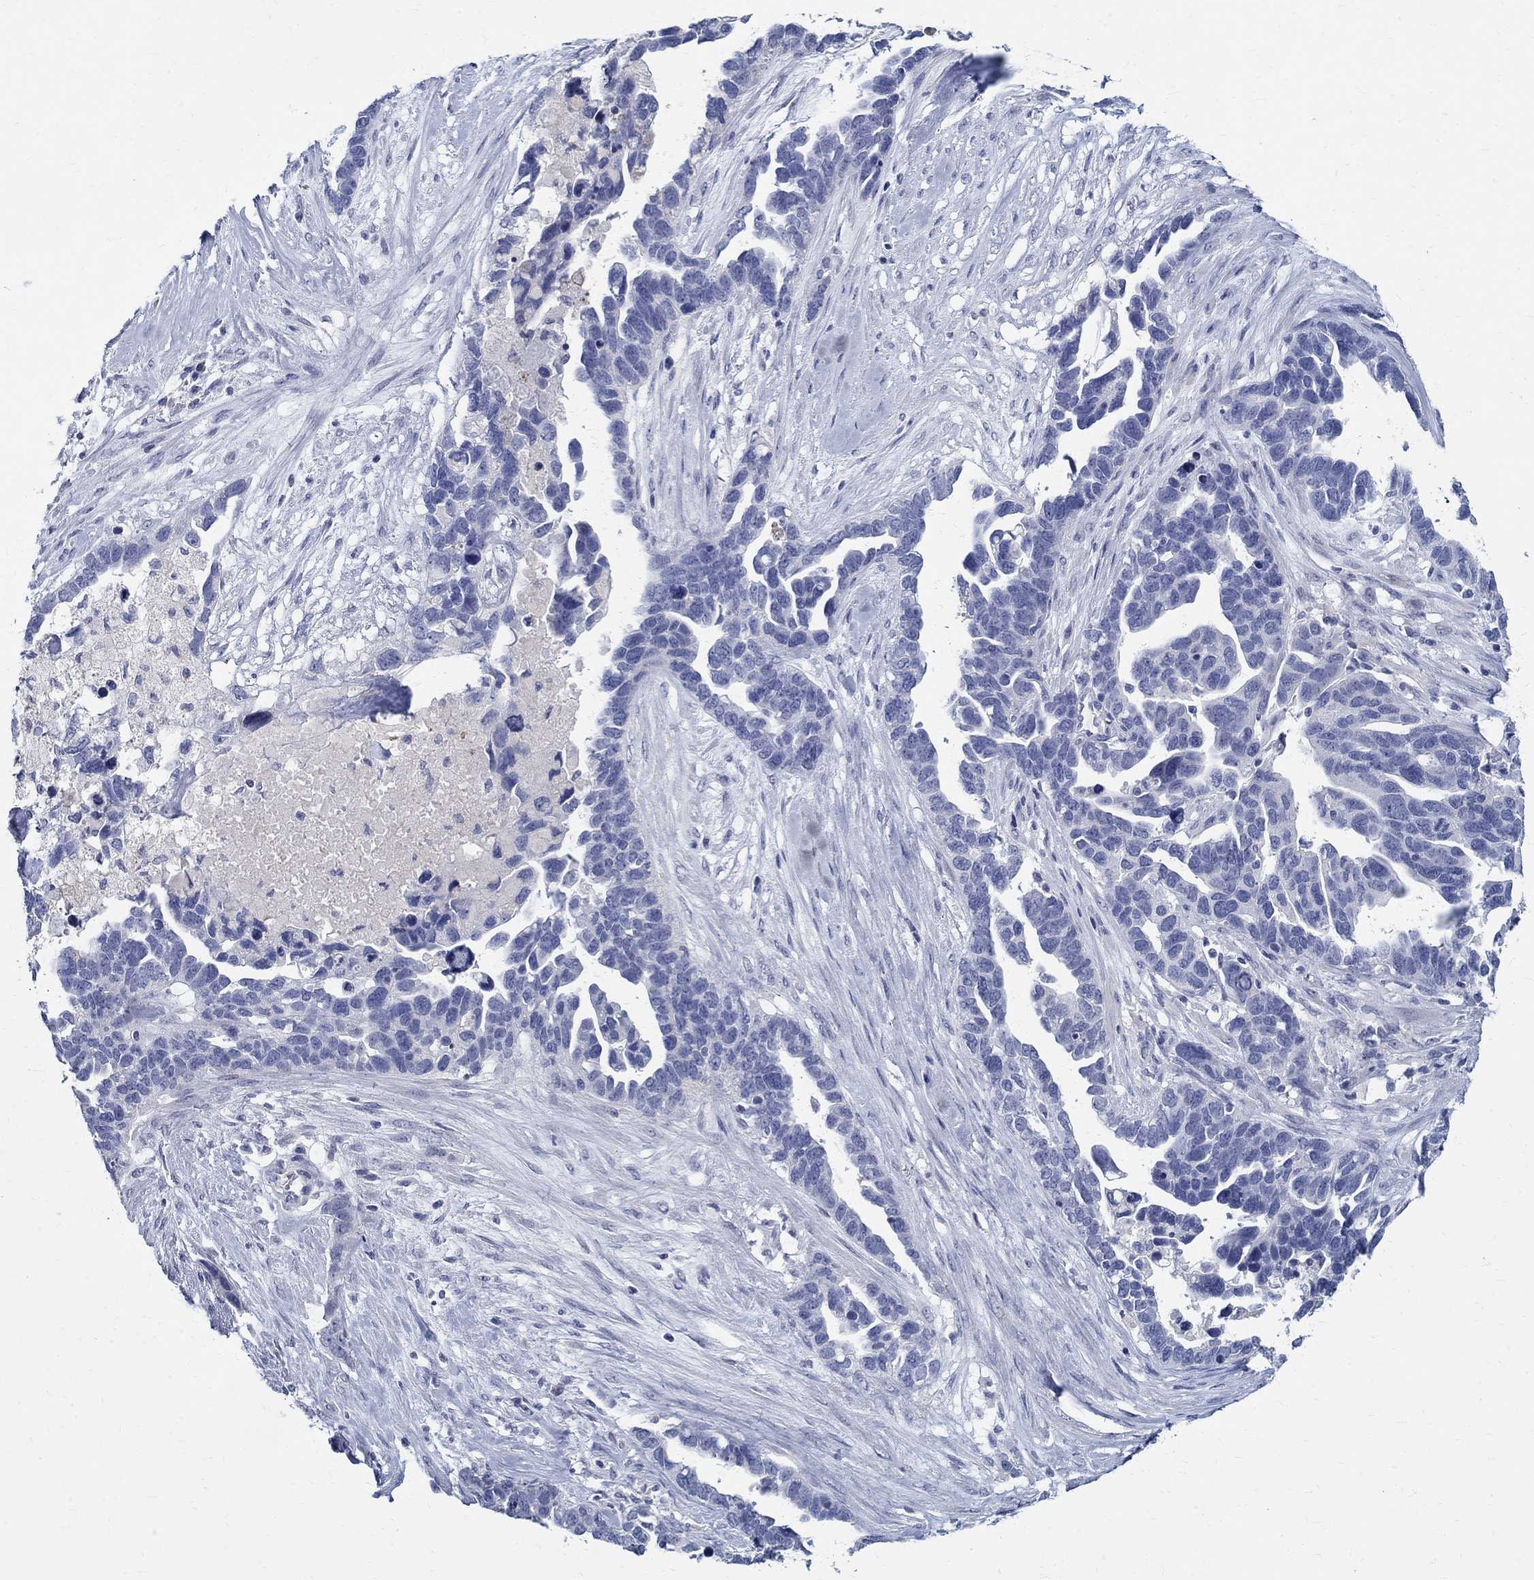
{"staining": {"intensity": "negative", "quantity": "none", "location": "none"}, "tissue": "ovarian cancer", "cell_type": "Tumor cells", "image_type": "cancer", "snomed": [{"axis": "morphology", "description": "Cystadenocarcinoma, serous, NOS"}, {"axis": "topography", "description": "Ovary"}], "caption": "This is an IHC photomicrograph of human ovarian cancer (serous cystadenocarcinoma). There is no staining in tumor cells.", "gene": "CETN1", "patient": {"sex": "female", "age": 54}}